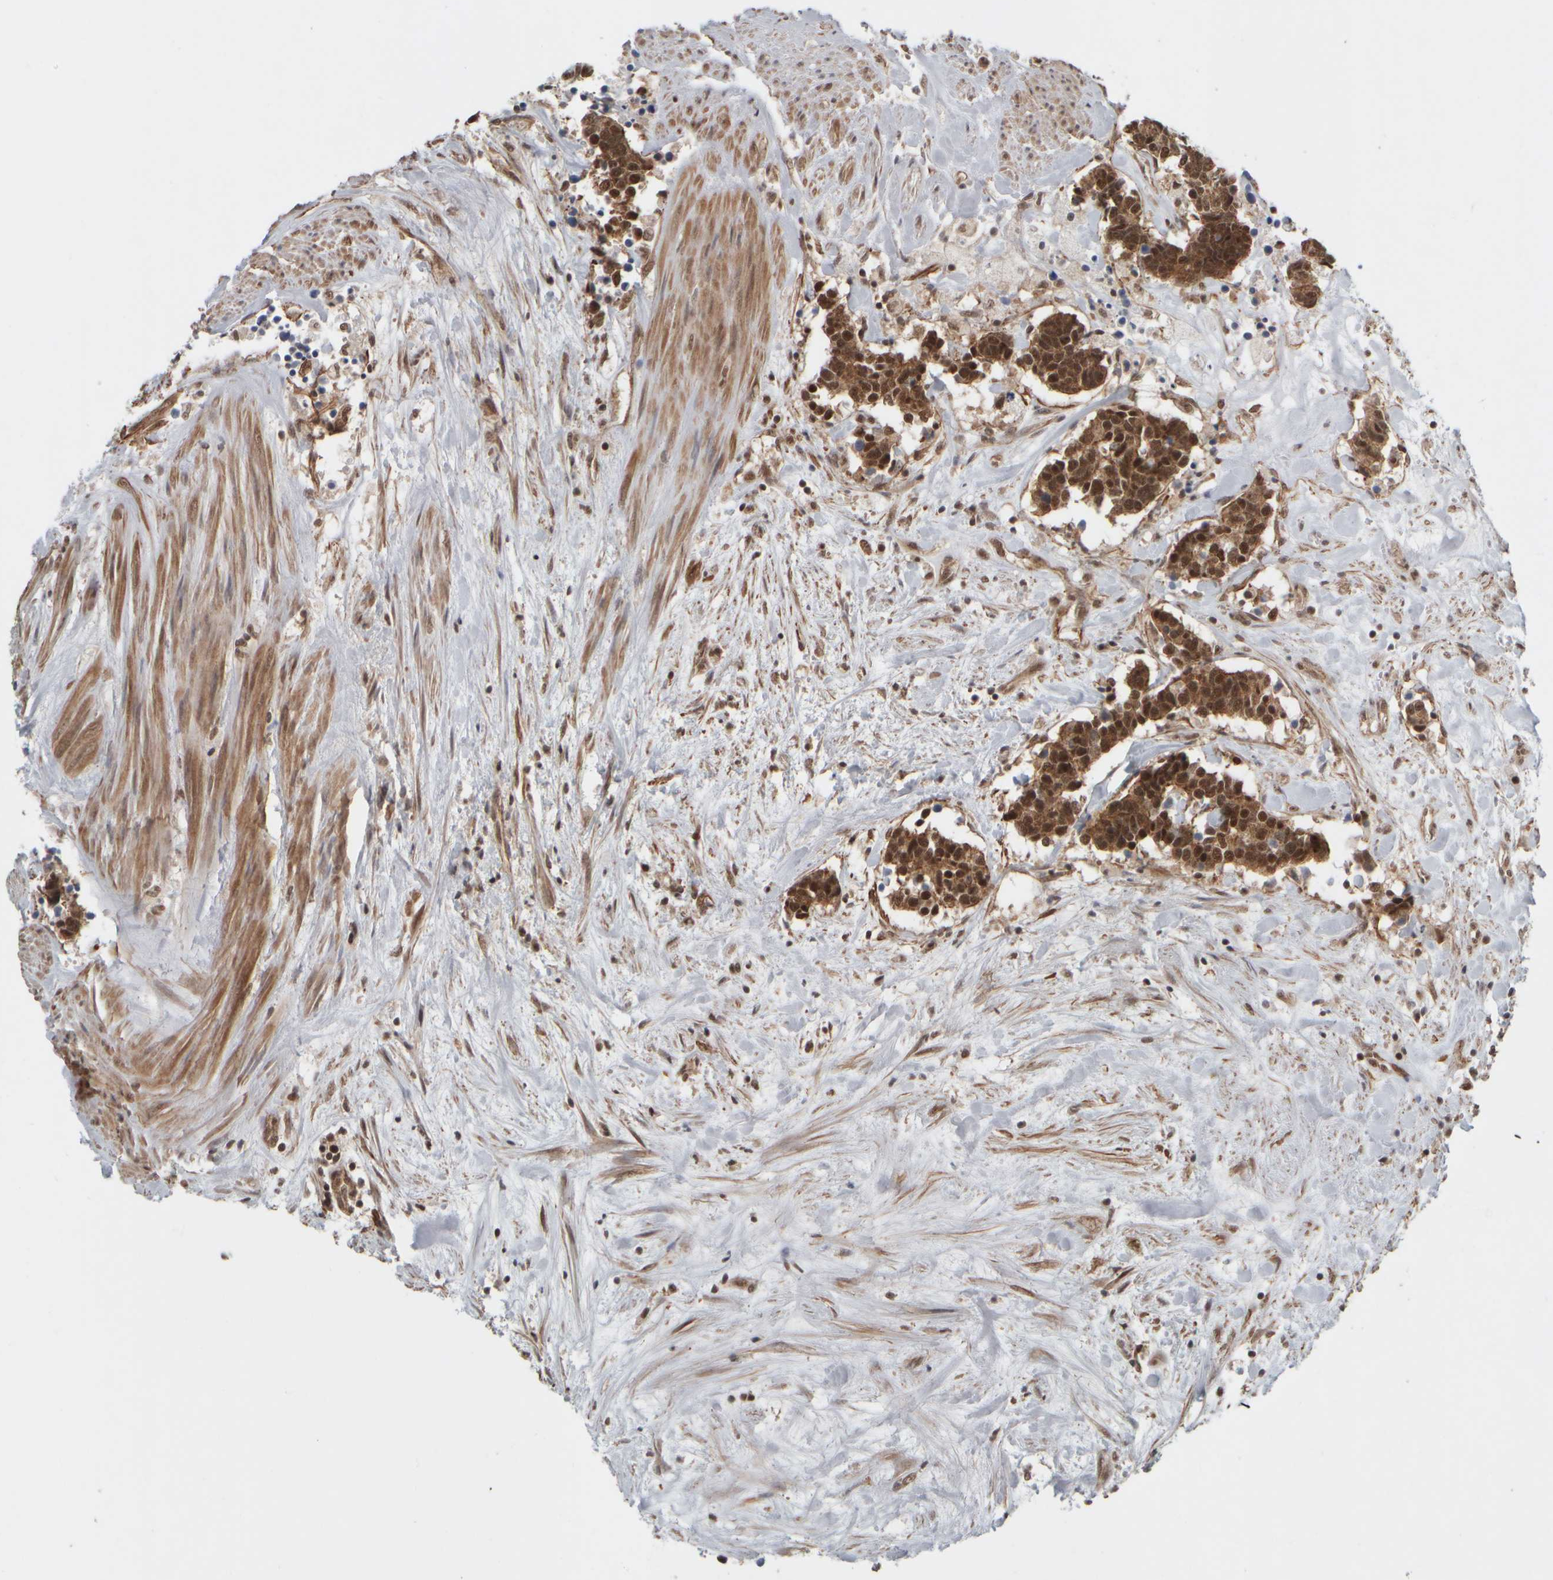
{"staining": {"intensity": "strong", "quantity": ">75%", "location": "cytoplasmic/membranous,nuclear"}, "tissue": "carcinoid", "cell_type": "Tumor cells", "image_type": "cancer", "snomed": [{"axis": "morphology", "description": "Carcinoma, NOS"}, {"axis": "morphology", "description": "Carcinoid, malignant, NOS"}, {"axis": "topography", "description": "Urinary bladder"}], "caption": "This photomicrograph demonstrates carcinoid stained with IHC to label a protein in brown. The cytoplasmic/membranous and nuclear of tumor cells show strong positivity for the protein. Nuclei are counter-stained blue.", "gene": "SYNRG", "patient": {"sex": "male", "age": 57}}